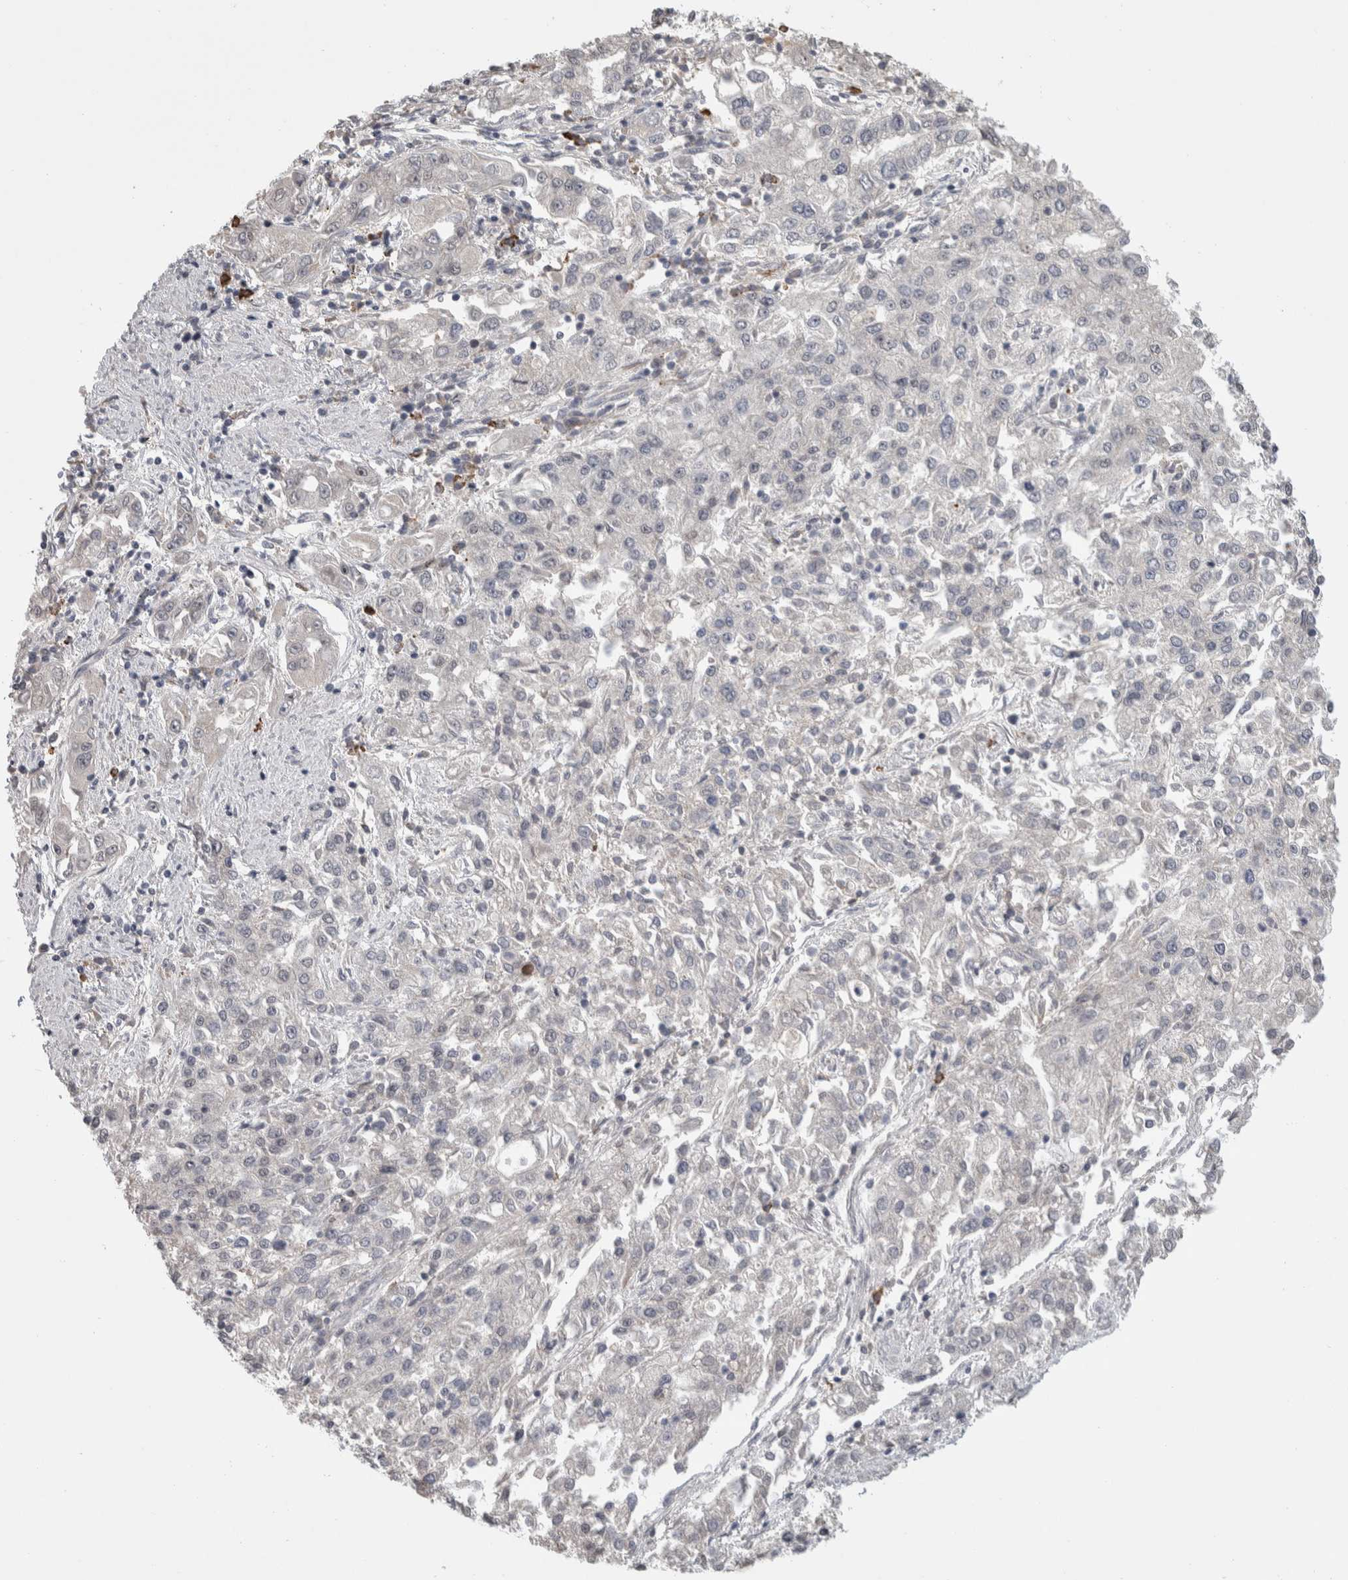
{"staining": {"intensity": "negative", "quantity": "none", "location": "none"}, "tissue": "endometrial cancer", "cell_type": "Tumor cells", "image_type": "cancer", "snomed": [{"axis": "morphology", "description": "Adenocarcinoma, NOS"}, {"axis": "topography", "description": "Endometrium"}], "caption": "DAB immunohistochemical staining of human endometrial cancer exhibits no significant positivity in tumor cells. The staining was performed using DAB (3,3'-diaminobenzidine) to visualize the protein expression in brown, while the nuclei were stained in blue with hematoxylin (Magnification: 20x).", "gene": "ZNF592", "patient": {"sex": "female", "age": 49}}